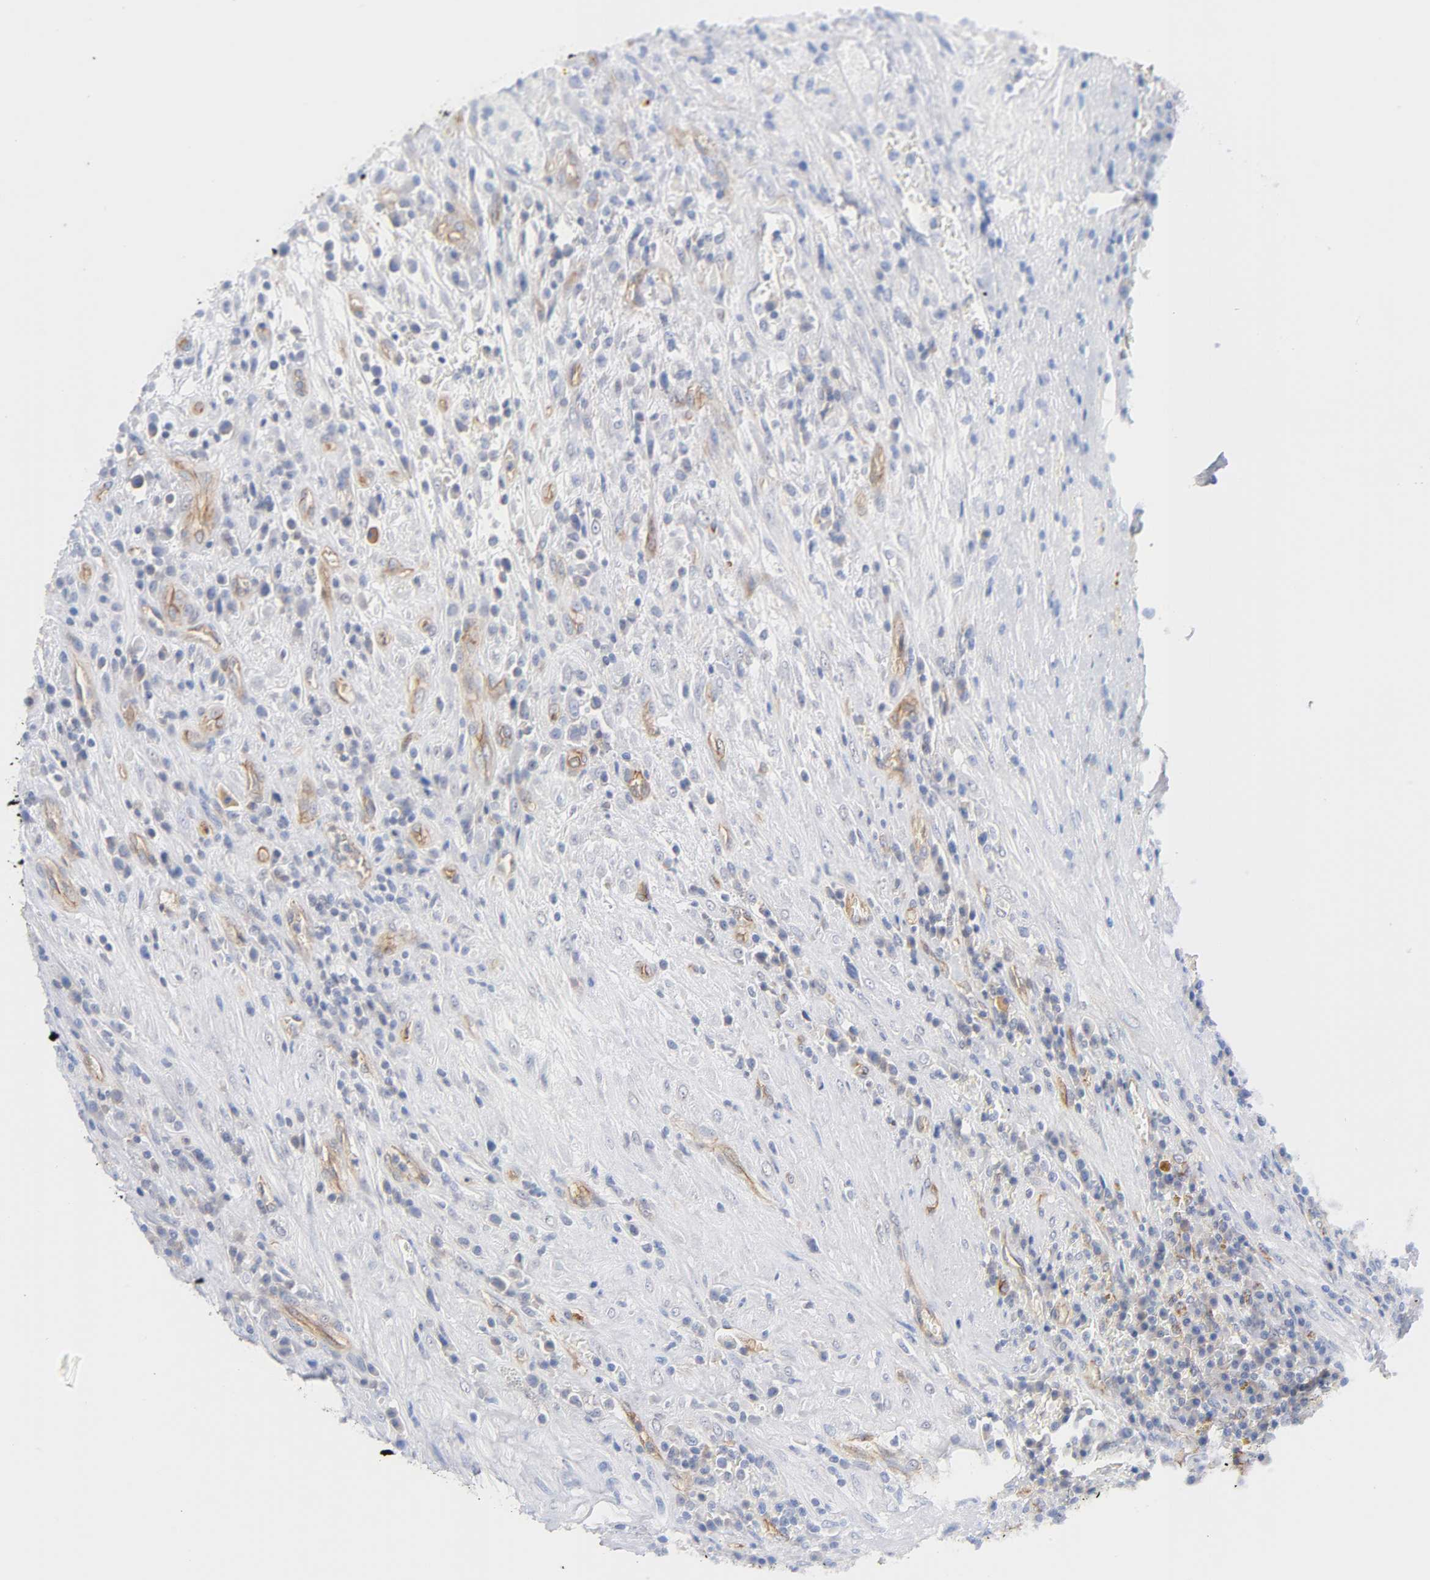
{"staining": {"intensity": "weak", "quantity": "25%-75%", "location": "cytoplasmic/membranous"}, "tissue": "testis cancer", "cell_type": "Tumor cells", "image_type": "cancer", "snomed": [{"axis": "morphology", "description": "Necrosis, NOS"}, {"axis": "morphology", "description": "Carcinoma, Embryonal, NOS"}, {"axis": "topography", "description": "Testis"}], "caption": "About 25%-75% of tumor cells in human embryonal carcinoma (testis) demonstrate weak cytoplasmic/membranous protein staining as visualized by brown immunohistochemical staining.", "gene": "SPTAN1", "patient": {"sex": "male", "age": 19}}